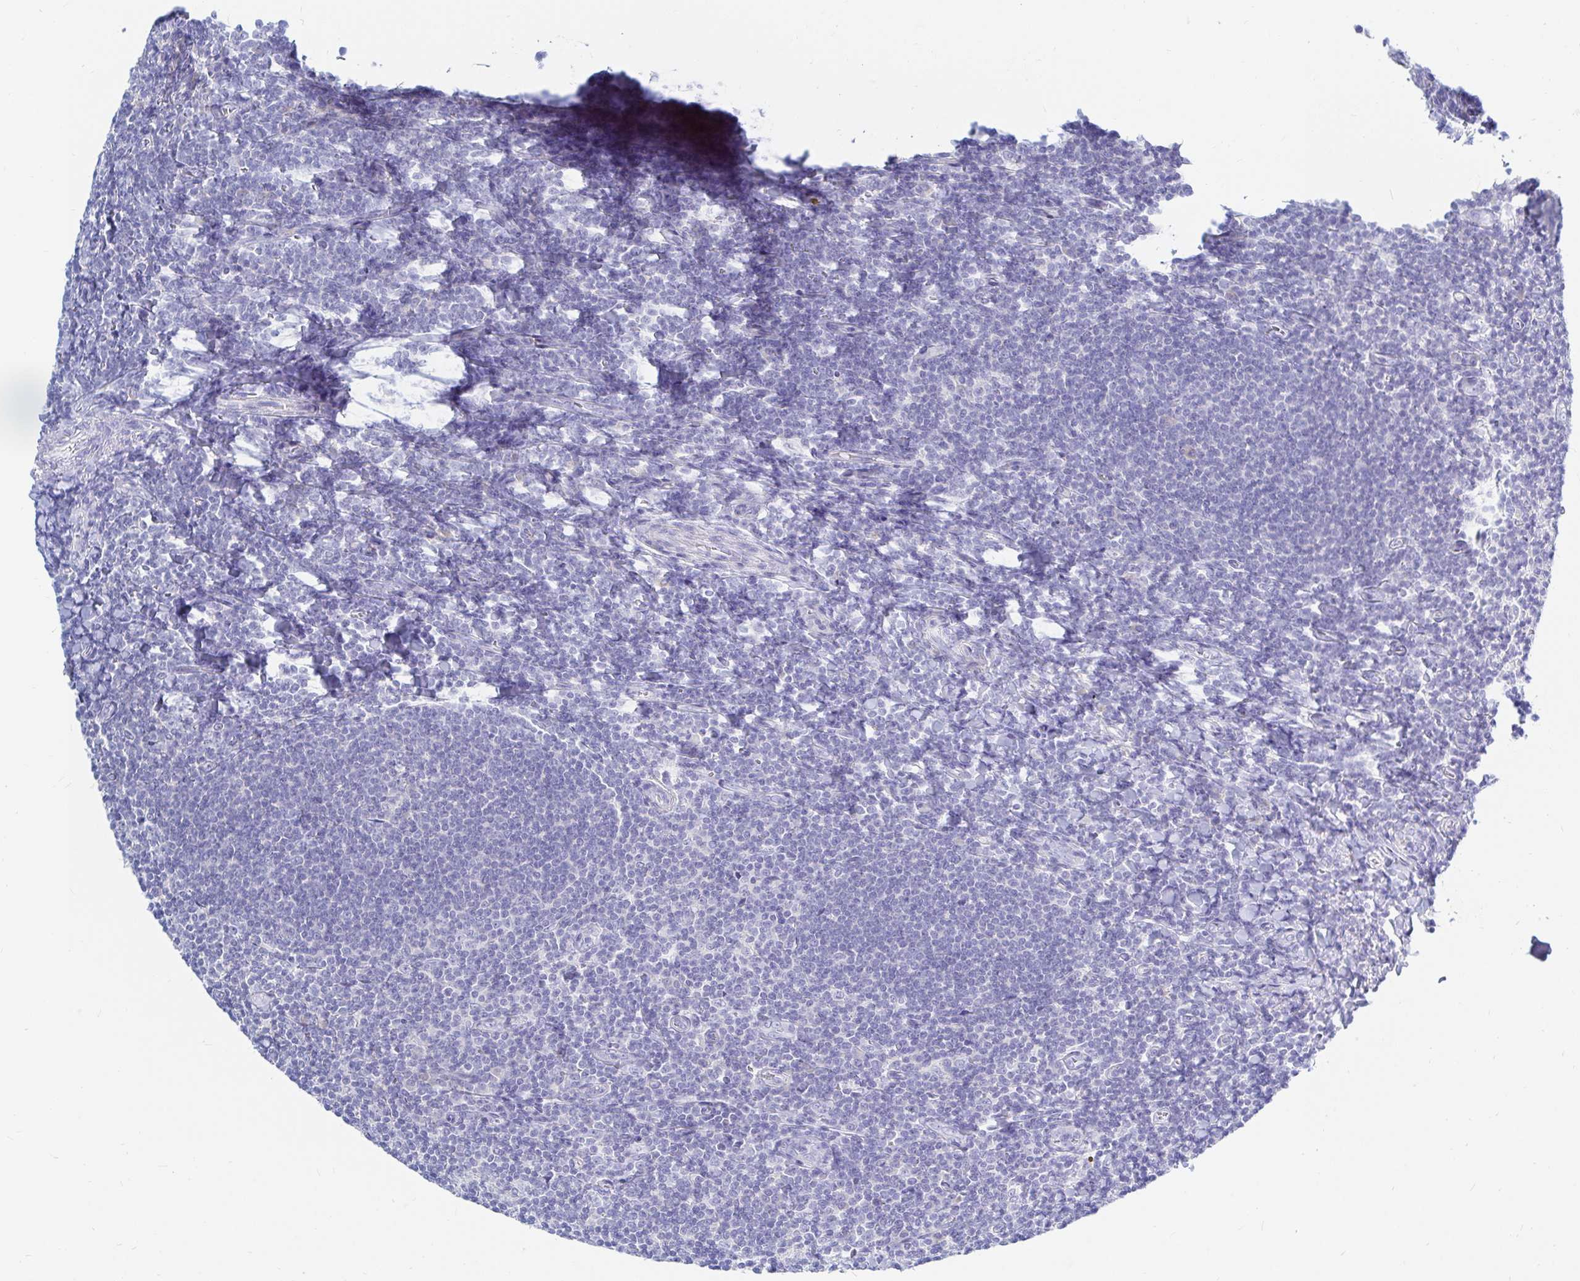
{"staining": {"intensity": "negative", "quantity": "none", "location": "none"}, "tissue": "tonsil", "cell_type": "Germinal center cells", "image_type": "normal", "snomed": [{"axis": "morphology", "description": "Normal tissue, NOS"}, {"axis": "topography", "description": "Tonsil"}], "caption": "Germinal center cells are negative for brown protein staining in unremarkable tonsil. (Stains: DAB (3,3'-diaminobenzidine) immunohistochemistry with hematoxylin counter stain, Microscopy: brightfield microscopy at high magnification).", "gene": "NR2E1", "patient": {"sex": "male", "age": 27}}